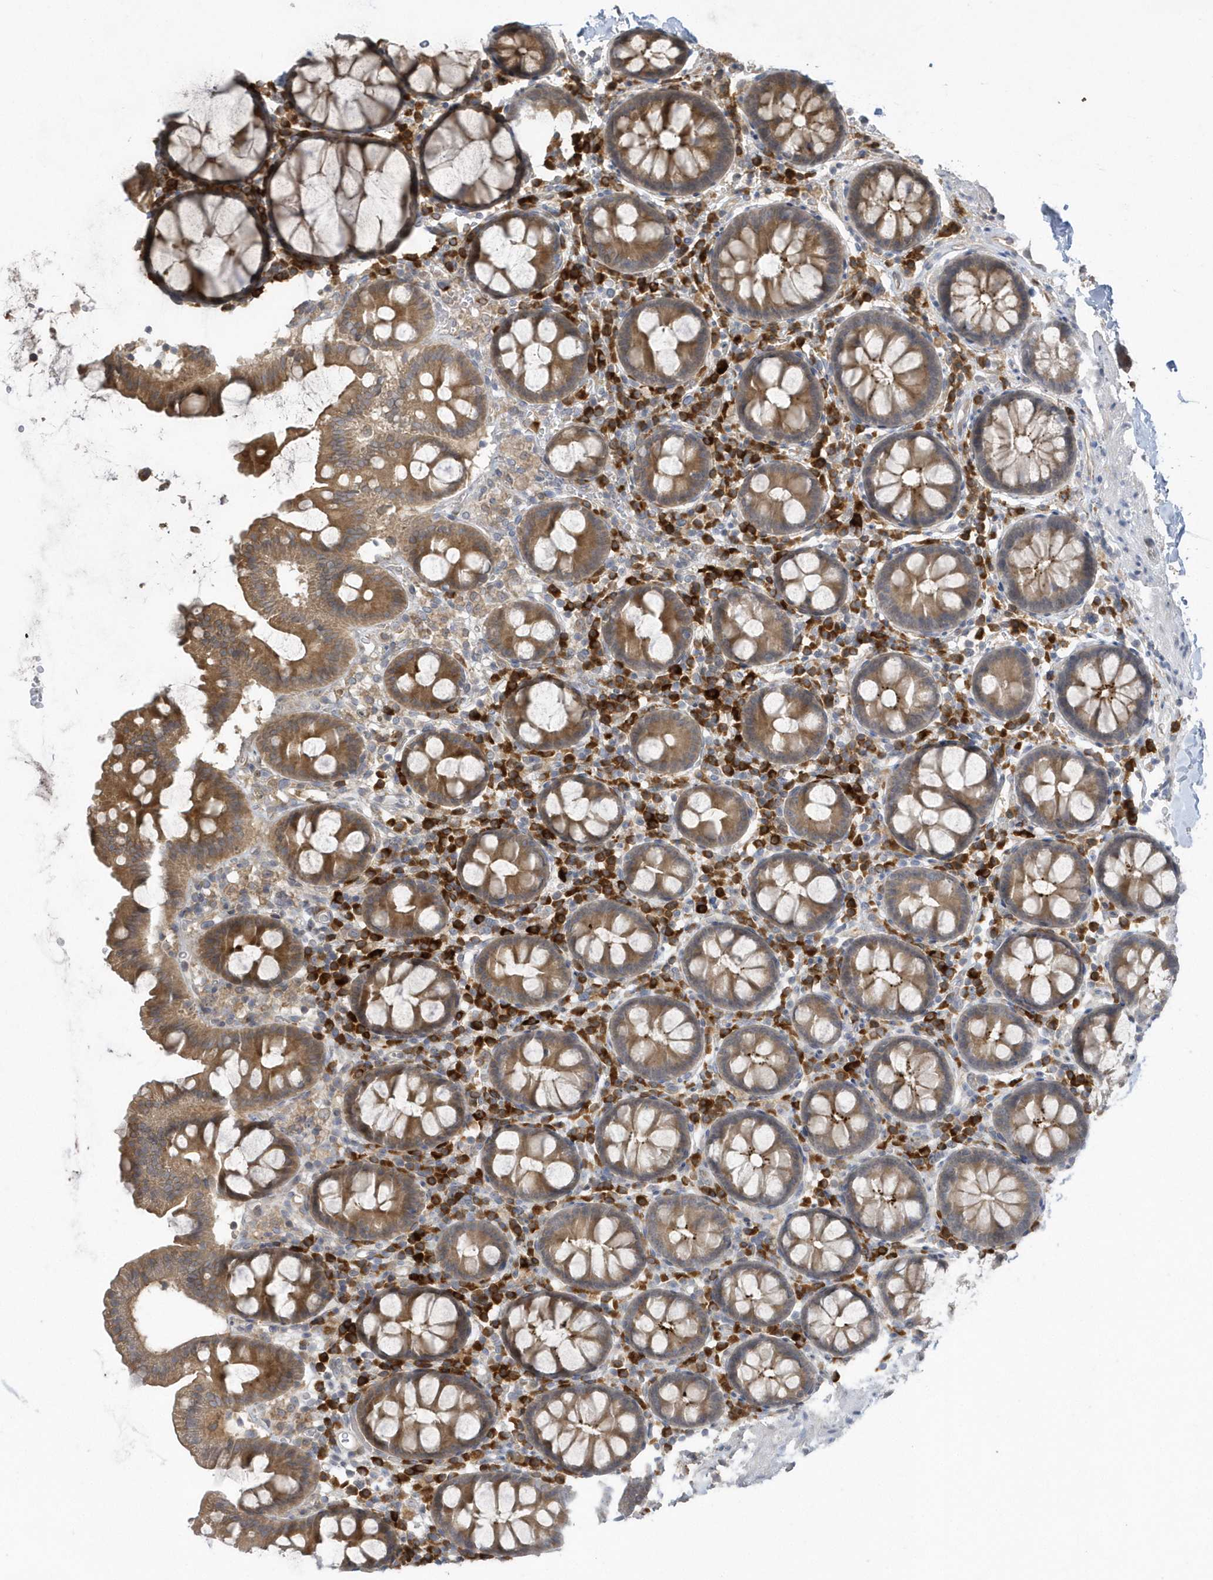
{"staining": {"intensity": "negative", "quantity": "none", "location": "none"}, "tissue": "colon", "cell_type": "Endothelial cells", "image_type": "normal", "snomed": [{"axis": "morphology", "description": "Normal tissue, NOS"}, {"axis": "topography", "description": "Colon"}], "caption": "A micrograph of colon stained for a protein reveals no brown staining in endothelial cells.", "gene": "HERPUD1", "patient": {"sex": "female", "age": 79}}